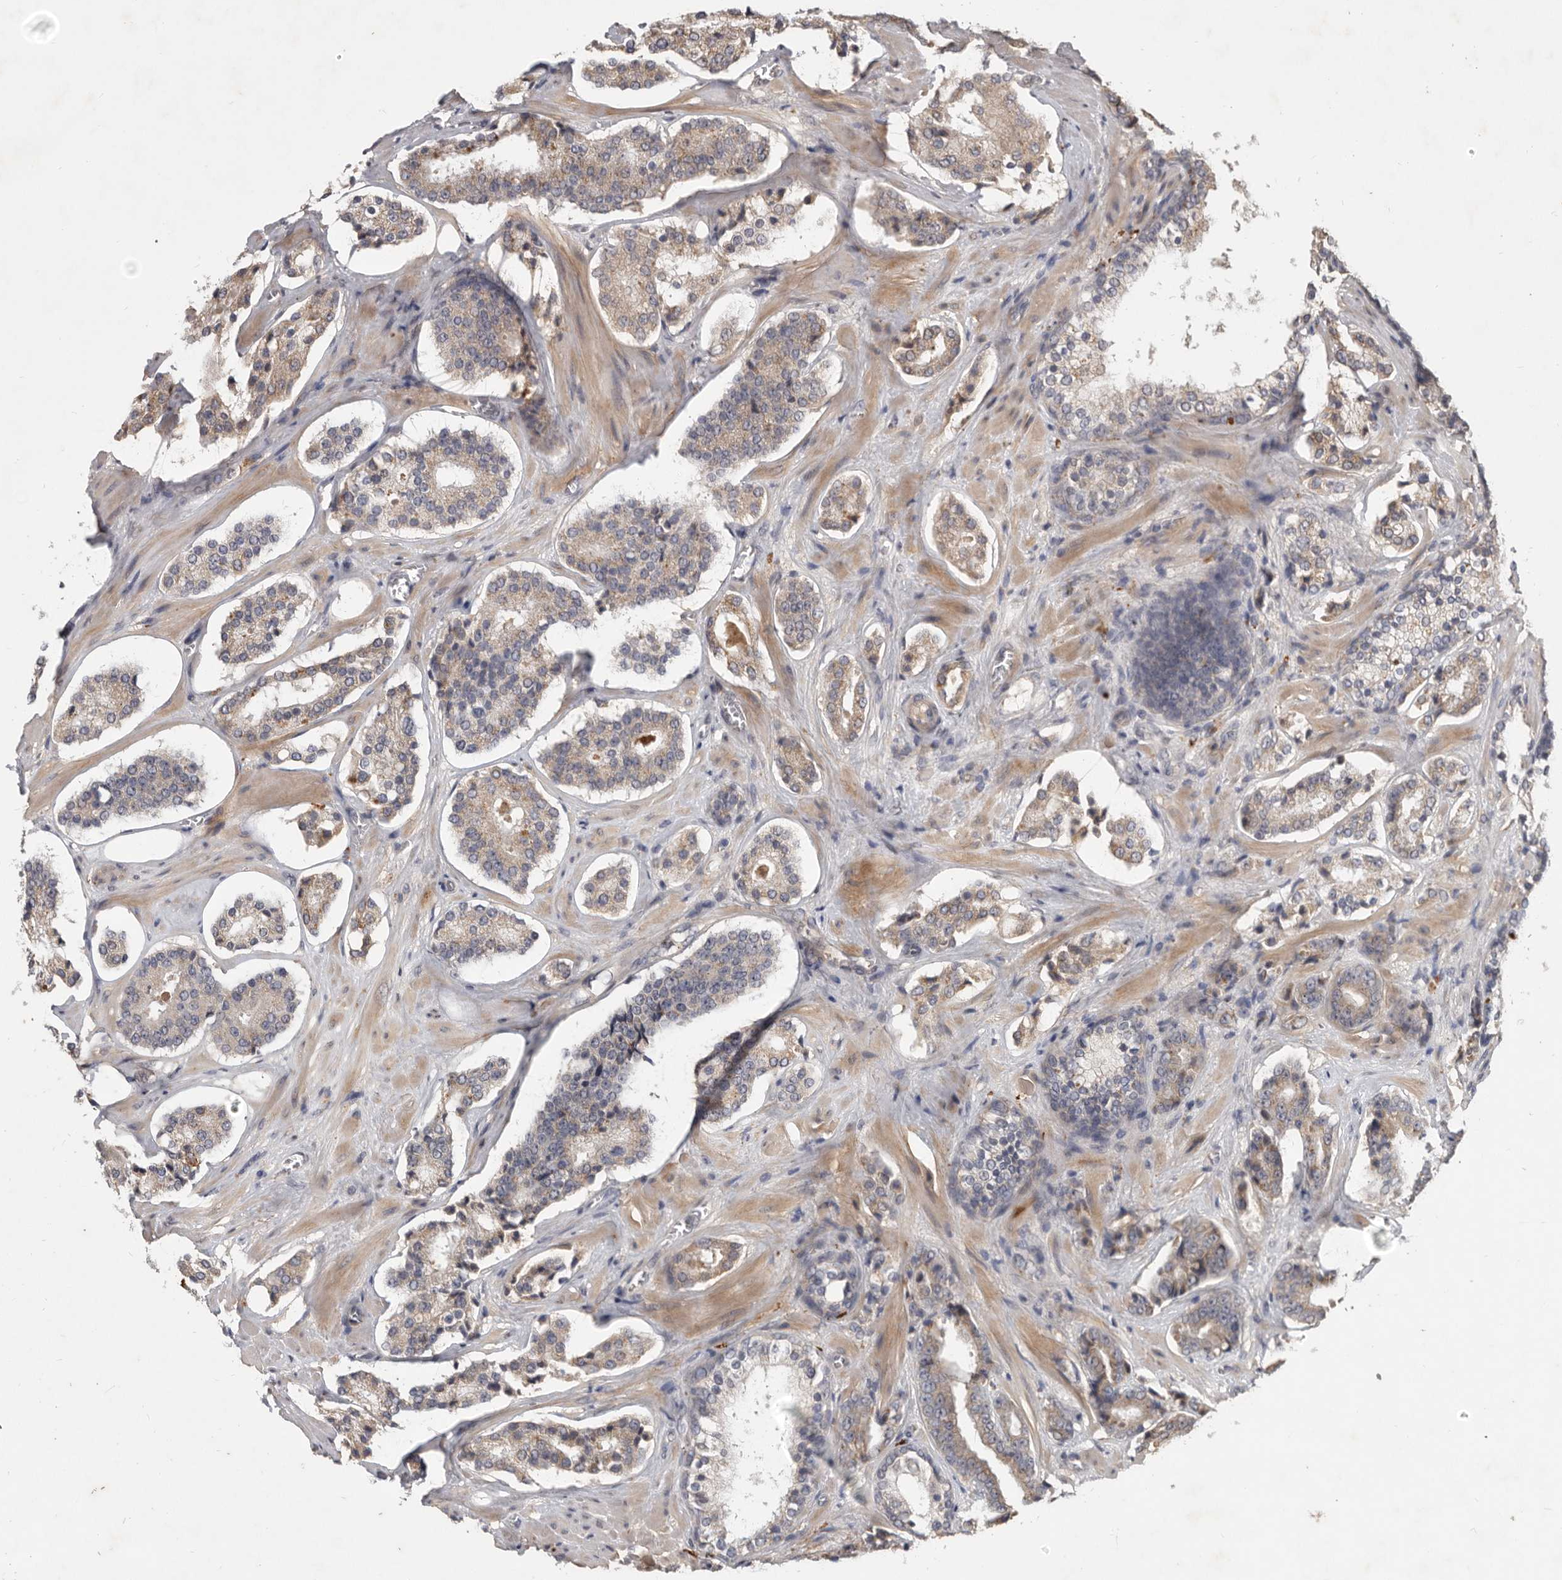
{"staining": {"intensity": "weak", "quantity": ">75%", "location": "cytoplasmic/membranous"}, "tissue": "prostate cancer", "cell_type": "Tumor cells", "image_type": "cancer", "snomed": [{"axis": "morphology", "description": "Adenocarcinoma, High grade"}, {"axis": "topography", "description": "Prostate"}], "caption": "Immunohistochemistry photomicrograph of neoplastic tissue: human prostate cancer stained using immunohistochemistry (IHC) reveals low levels of weak protein expression localized specifically in the cytoplasmic/membranous of tumor cells, appearing as a cytoplasmic/membranous brown color.", "gene": "DNAJC28", "patient": {"sex": "male", "age": 60}}